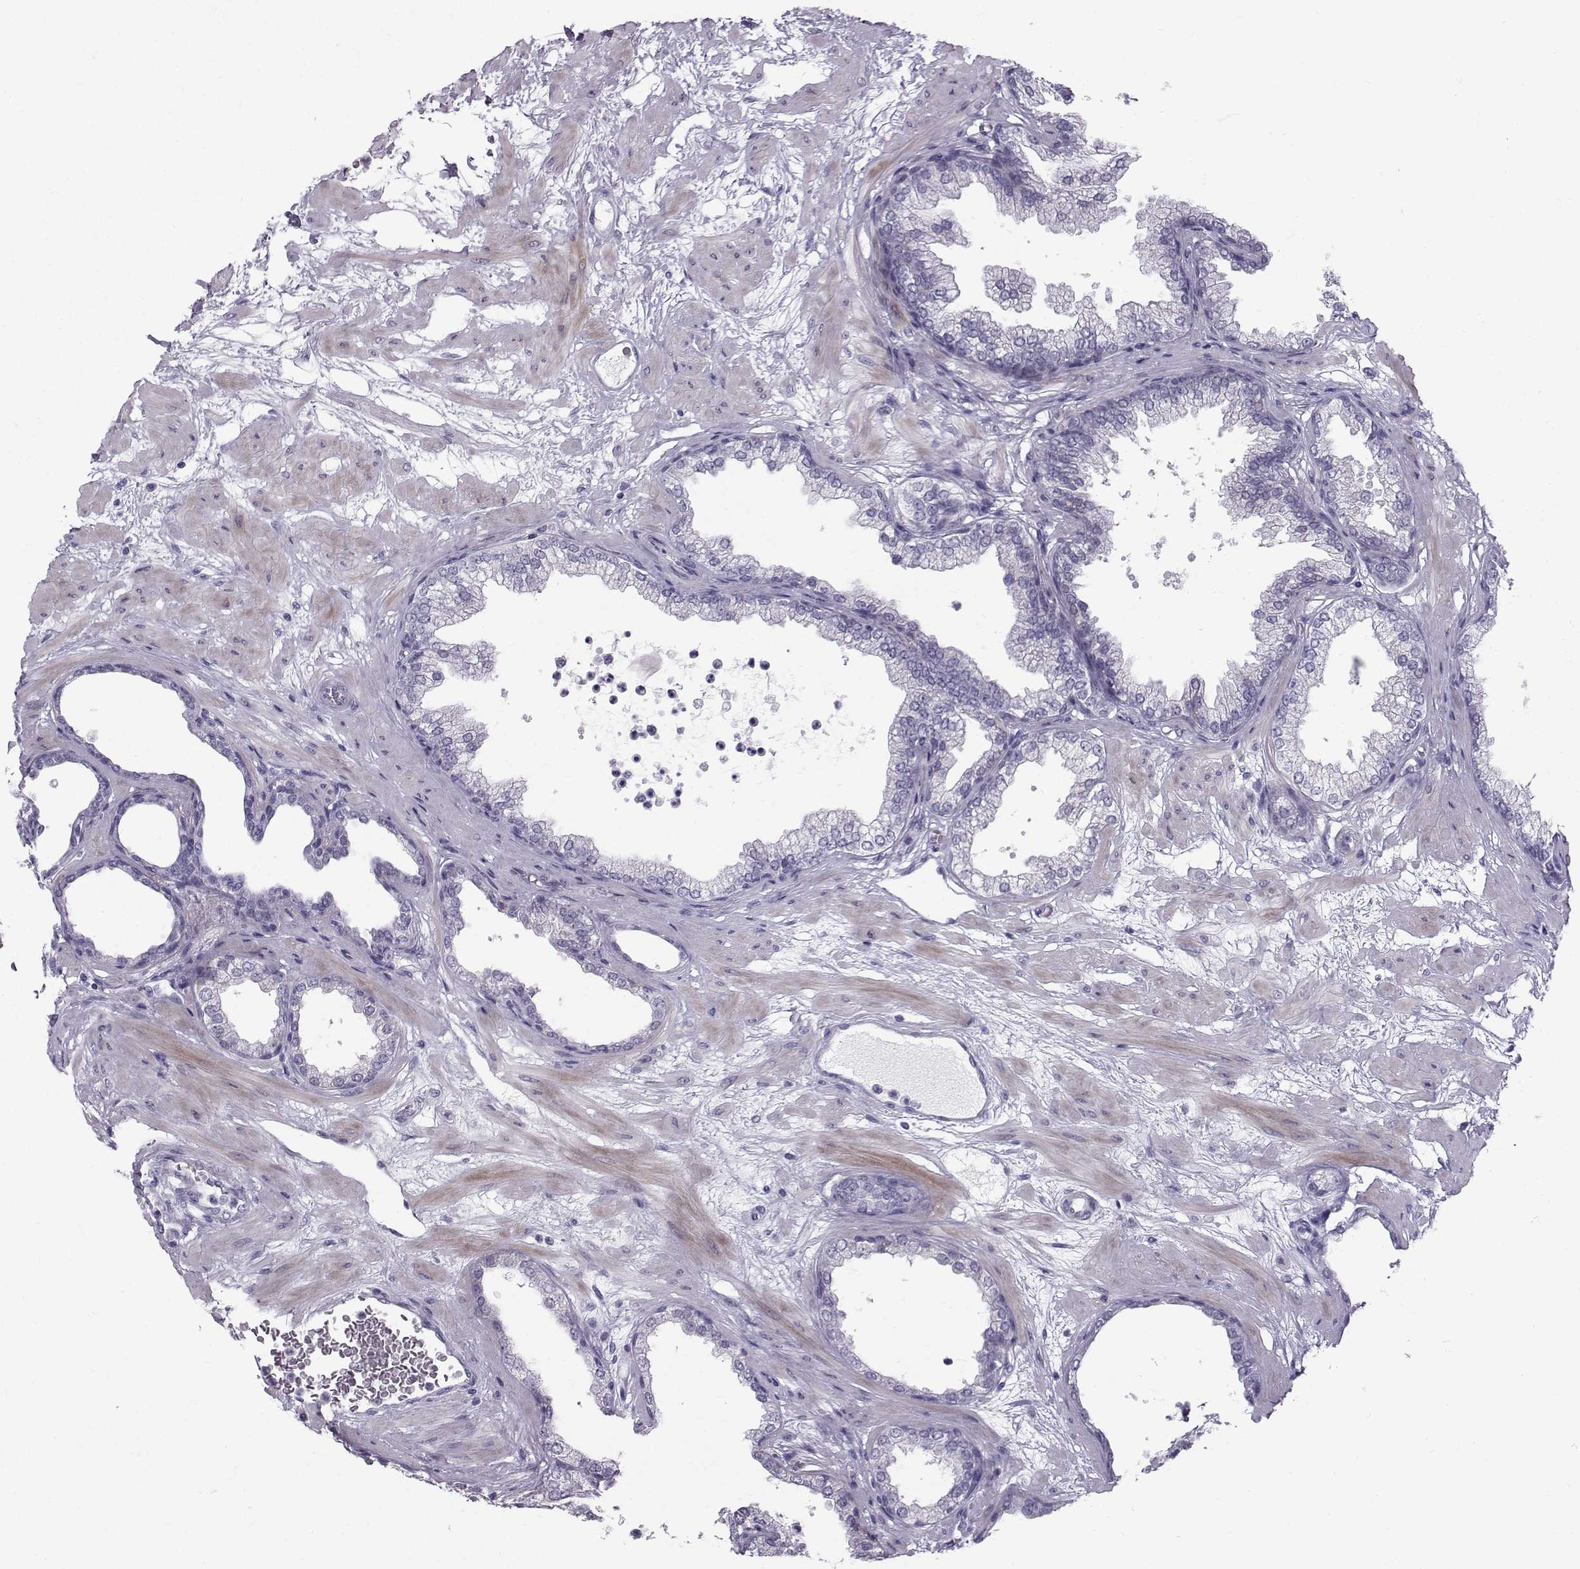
{"staining": {"intensity": "negative", "quantity": "none", "location": "none"}, "tissue": "prostate", "cell_type": "Glandular cells", "image_type": "normal", "snomed": [{"axis": "morphology", "description": "Normal tissue, NOS"}, {"axis": "topography", "description": "Prostate"}], "caption": "Immunohistochemistry (IHC) photomicrograph of normal human prostate stained for a protein (brown), which exhibits no staining in glandular cells.", "gene": "DMRT3", "patient": {"sex": "male", "age": 37}}